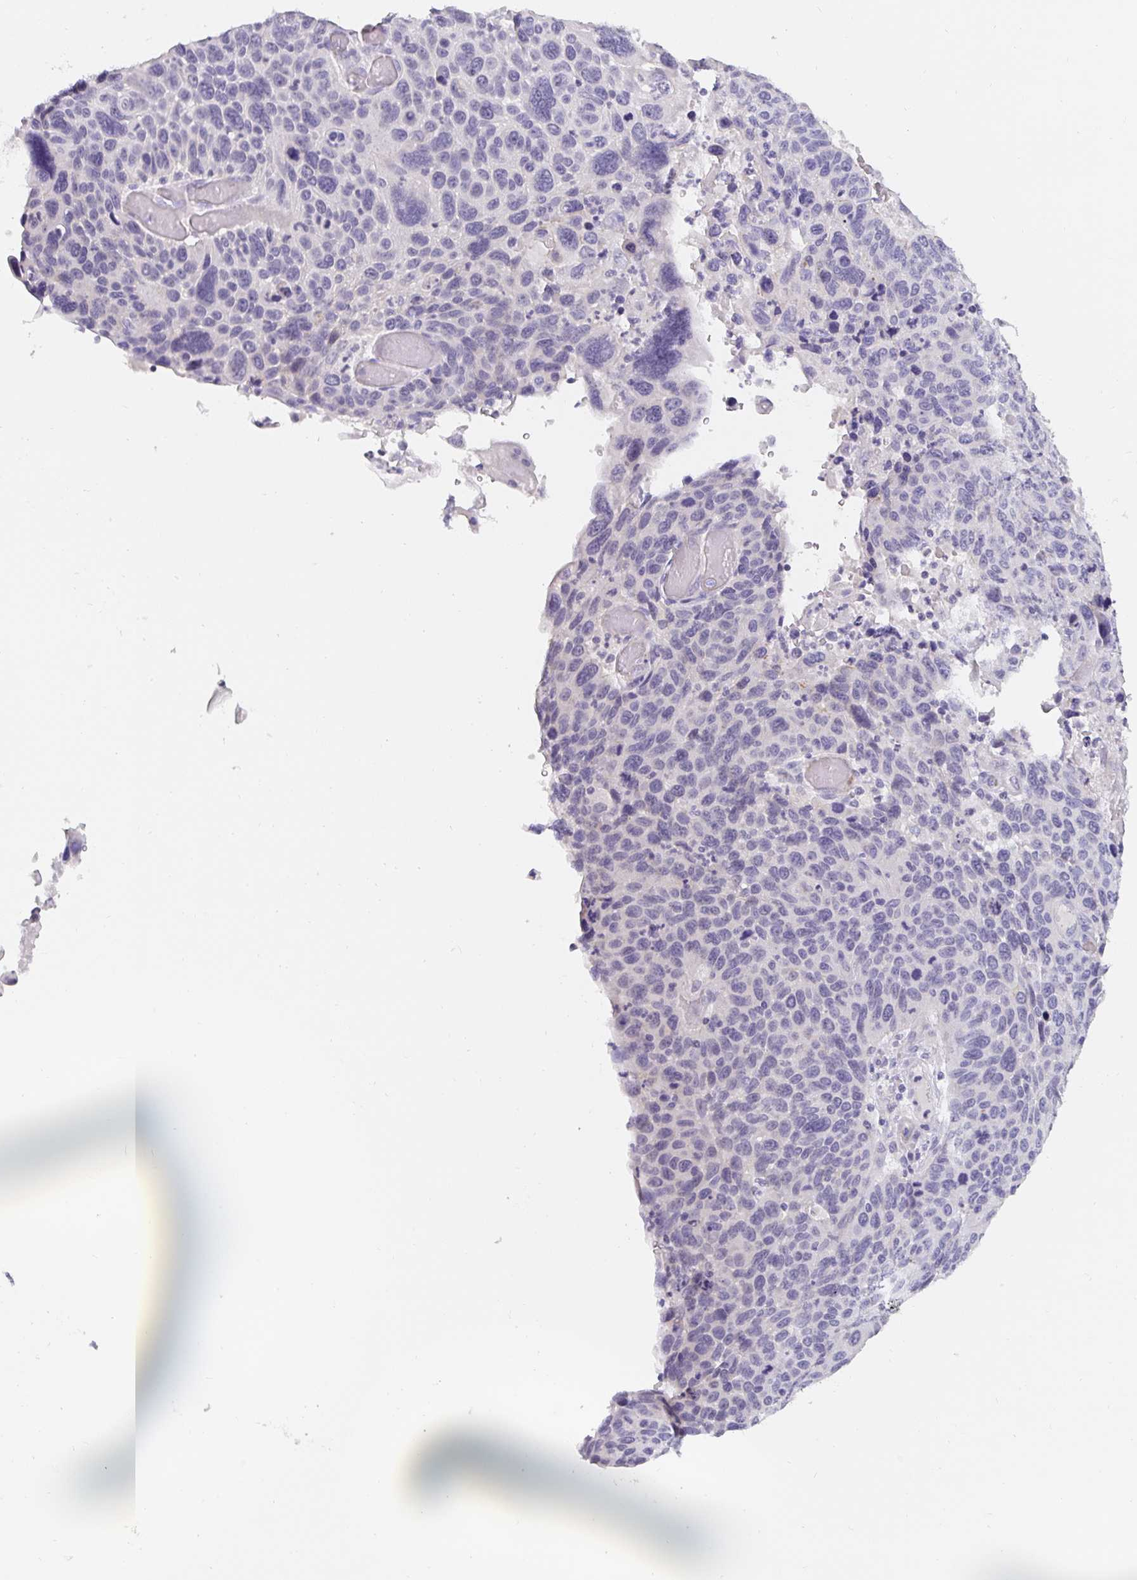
{"staining": {"intensity": "negative", "quantity": "none", "location": "none"}, "tissue": "lung cancer", "cell_type": "Tumor cells", "image_type": "cancer", "snomed": [{"axis": "morphology", "description": "Squamous cell carcinoma, NOS"}, {"axis": "topography", "description": "Lung"}], "caption": "Lung squamous cell carcinoma was stained to show a protein in brown. There is no significant expression in tumor cells.", "gene": "PDX1", "patient": {"sex": "male", "age": 68}}